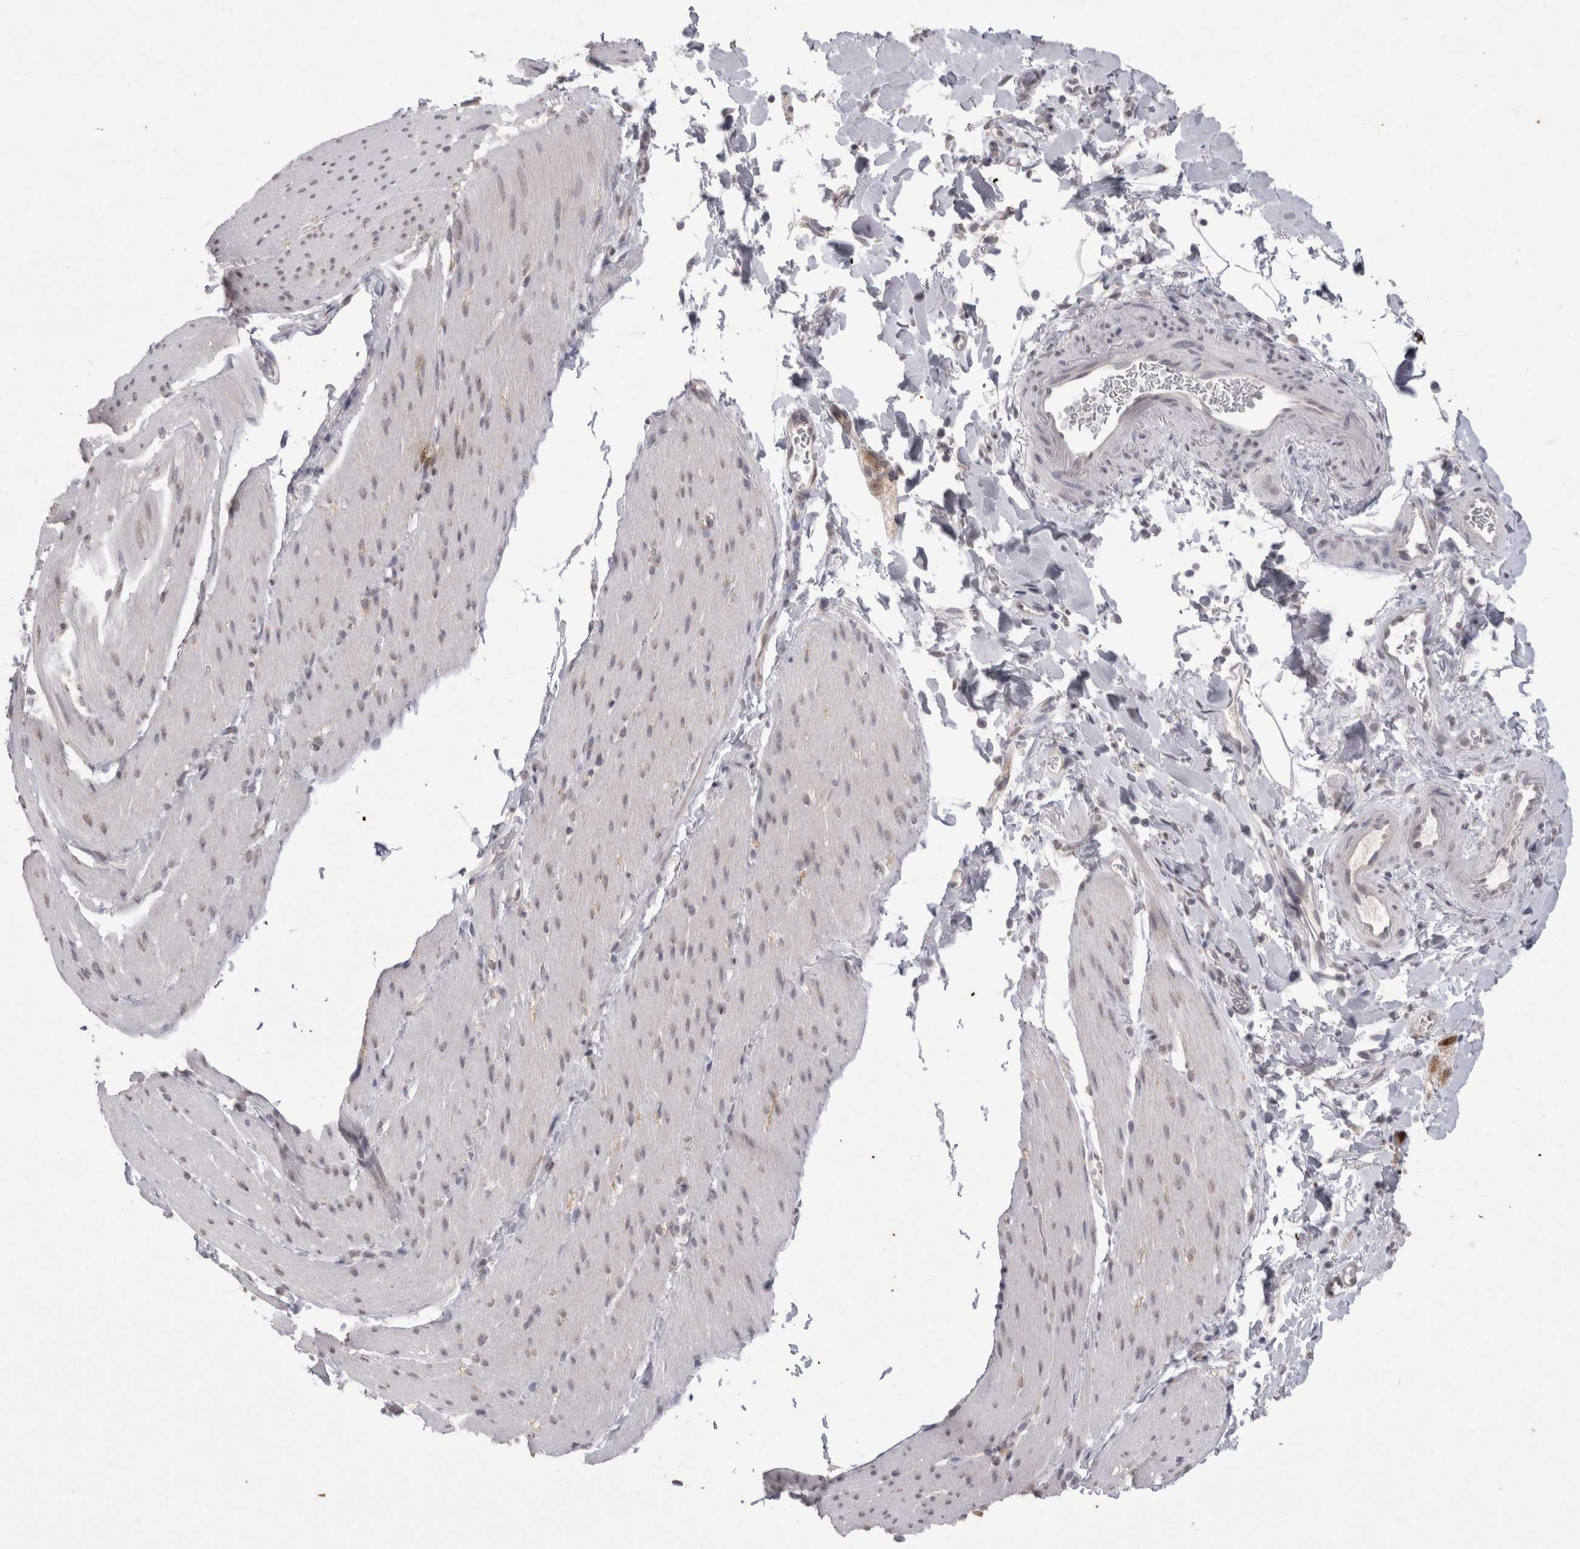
{"staining": {"intensity": "weak", "quantity": "<25%", "location": "nuclear"}, "tissue": "smooth muscle", "cell_type": "Smooth muscle cells", "image_type": "normal", "snomed": [{"axis": "morphology", "description": "Normal tissue, NOS"}, {"axis": "topography", "description": "Smooth muscle"}, {"axis": "topography", "description": "Small intestine"}], "caption": "This is a photomicrograph of immunohistochemistry staining of normal smooth muscle, which shows no positivity in smooth muscle cells.", "gene": "DDX4", "patient": {"sex": "female", "age": 84}}